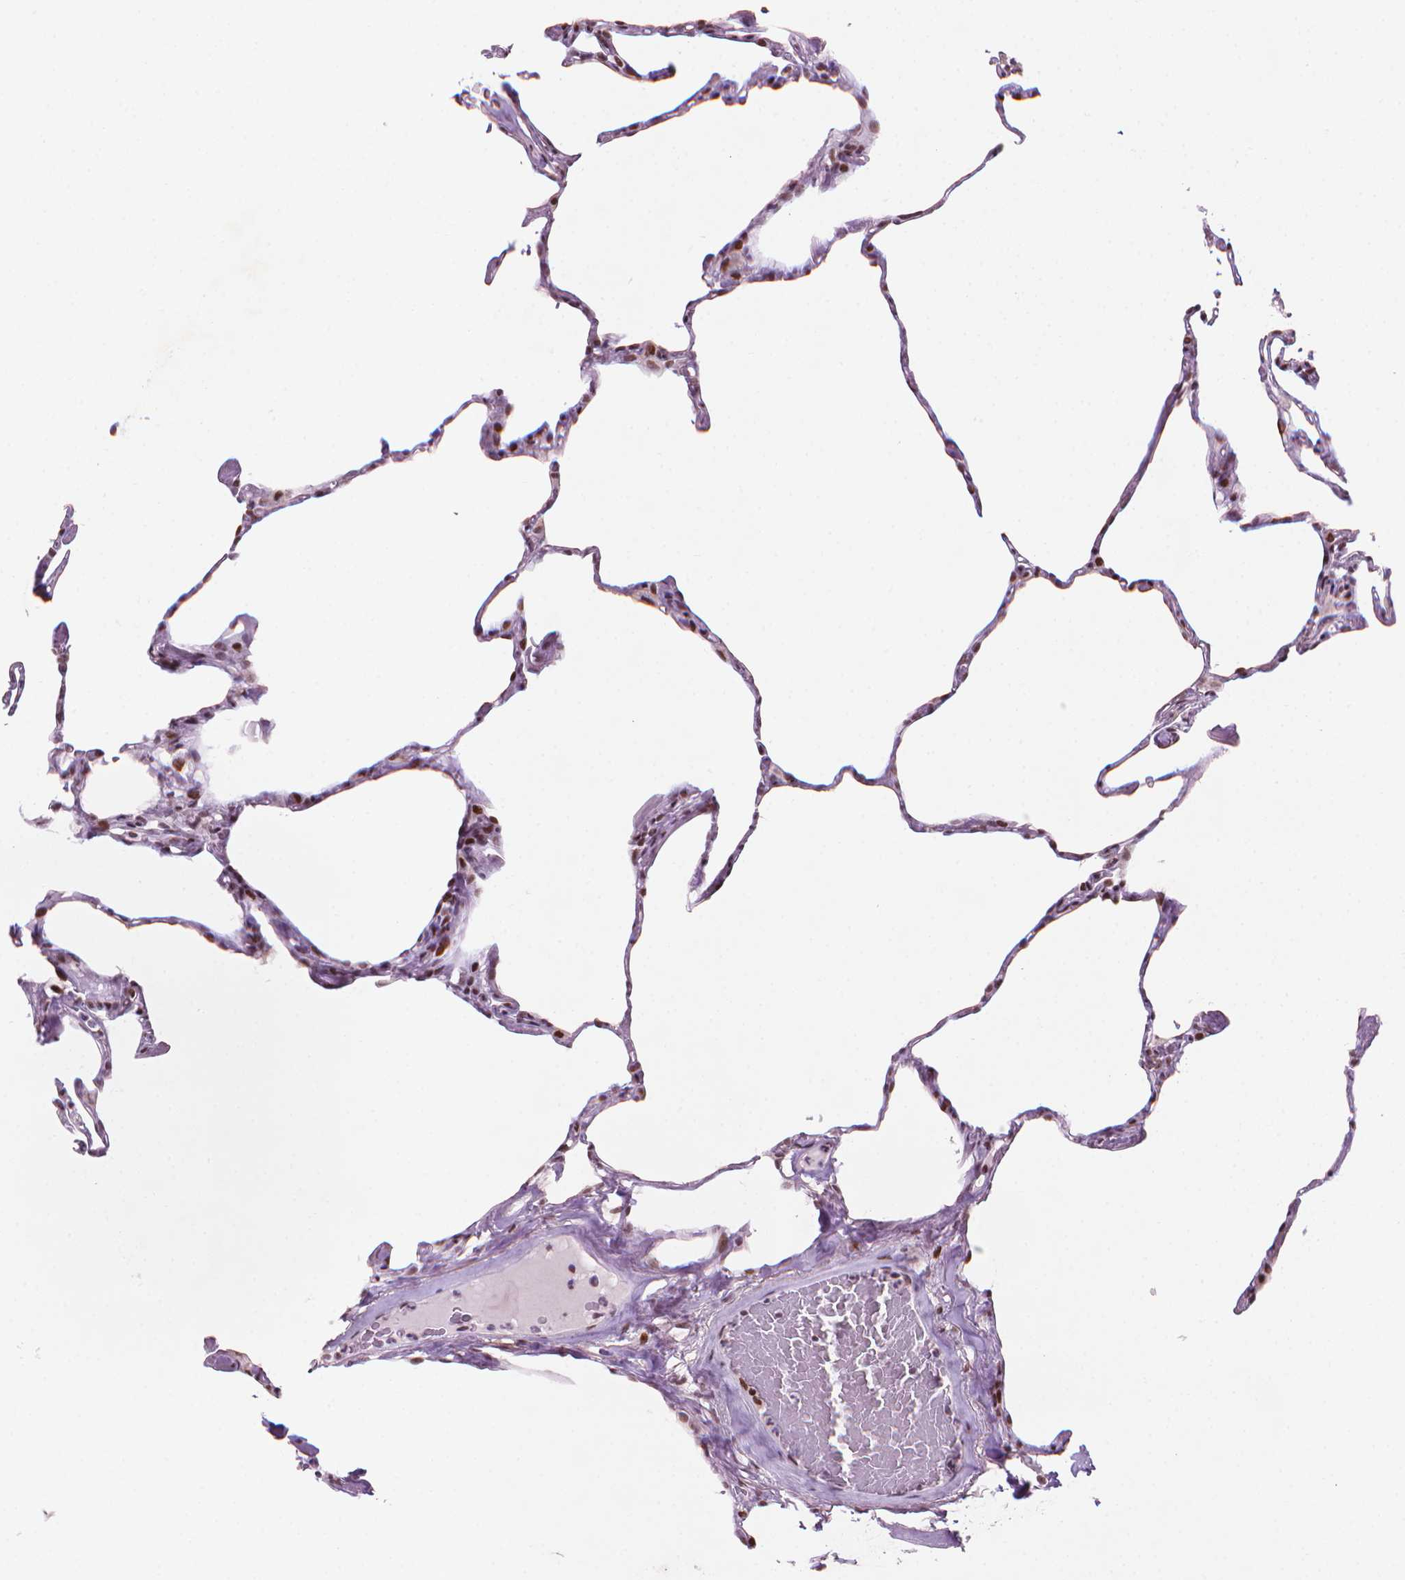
{"staining": {"intensity": "moderate", "quantity": "25%-75%", "location": "nuclear"}, "tissue": "lung", "cell_type": "Alveolar cells", "image_type": "normal", "snomed": [{"axis": "morphology", "description": "Normal tissue, NOS"}, {"axis": "topography", "description": "Lung"}], "caption": "A photomicrograph of lung stained for a protein exhibits moderate nuclear brown staining in alveolar cells. Immunohistochemistry stains the protein in brown and the nuclei are stained blue.", "gene": "HES7", "patient": {"sex": "male", "age": 65}}